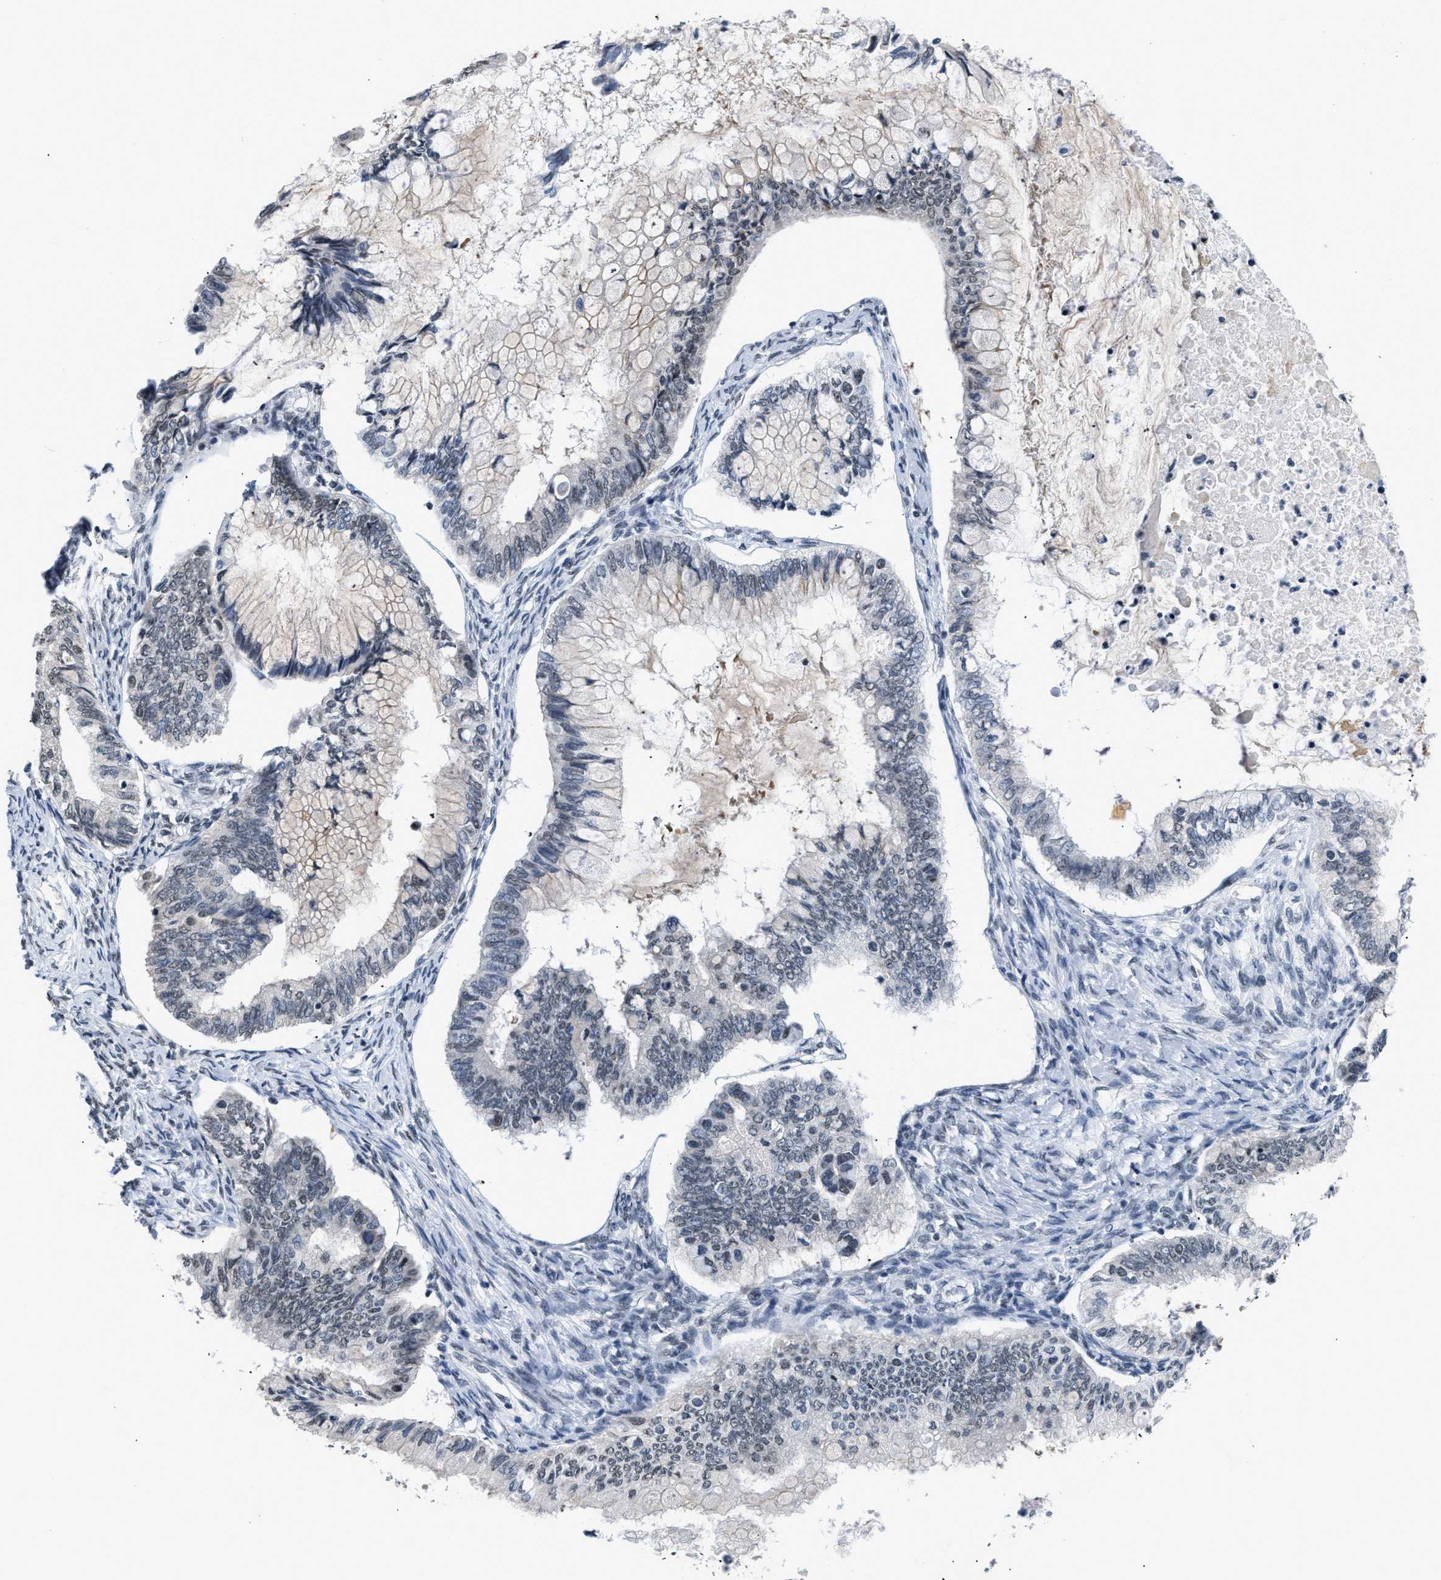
{"staining": {"intensity": "negative", "quantity": "none", "location": "none"}, "tissue": "ovarian cancer", "cell_type": "Tumor cells", "image_type": "cancer", "snomed": [{"axis": "morphology", "description": "Cystadenocarcinoma, mucinous, NOS"}, {"axis": "topography", "description": "Ovary"}], "caption": "Protein analysis of mucinous cystadenocarcinoma (ovarian) displays no significant positivity in tumor cells.", "gene": "RAF1", "patient": {"sex": "female", "age": 80}}